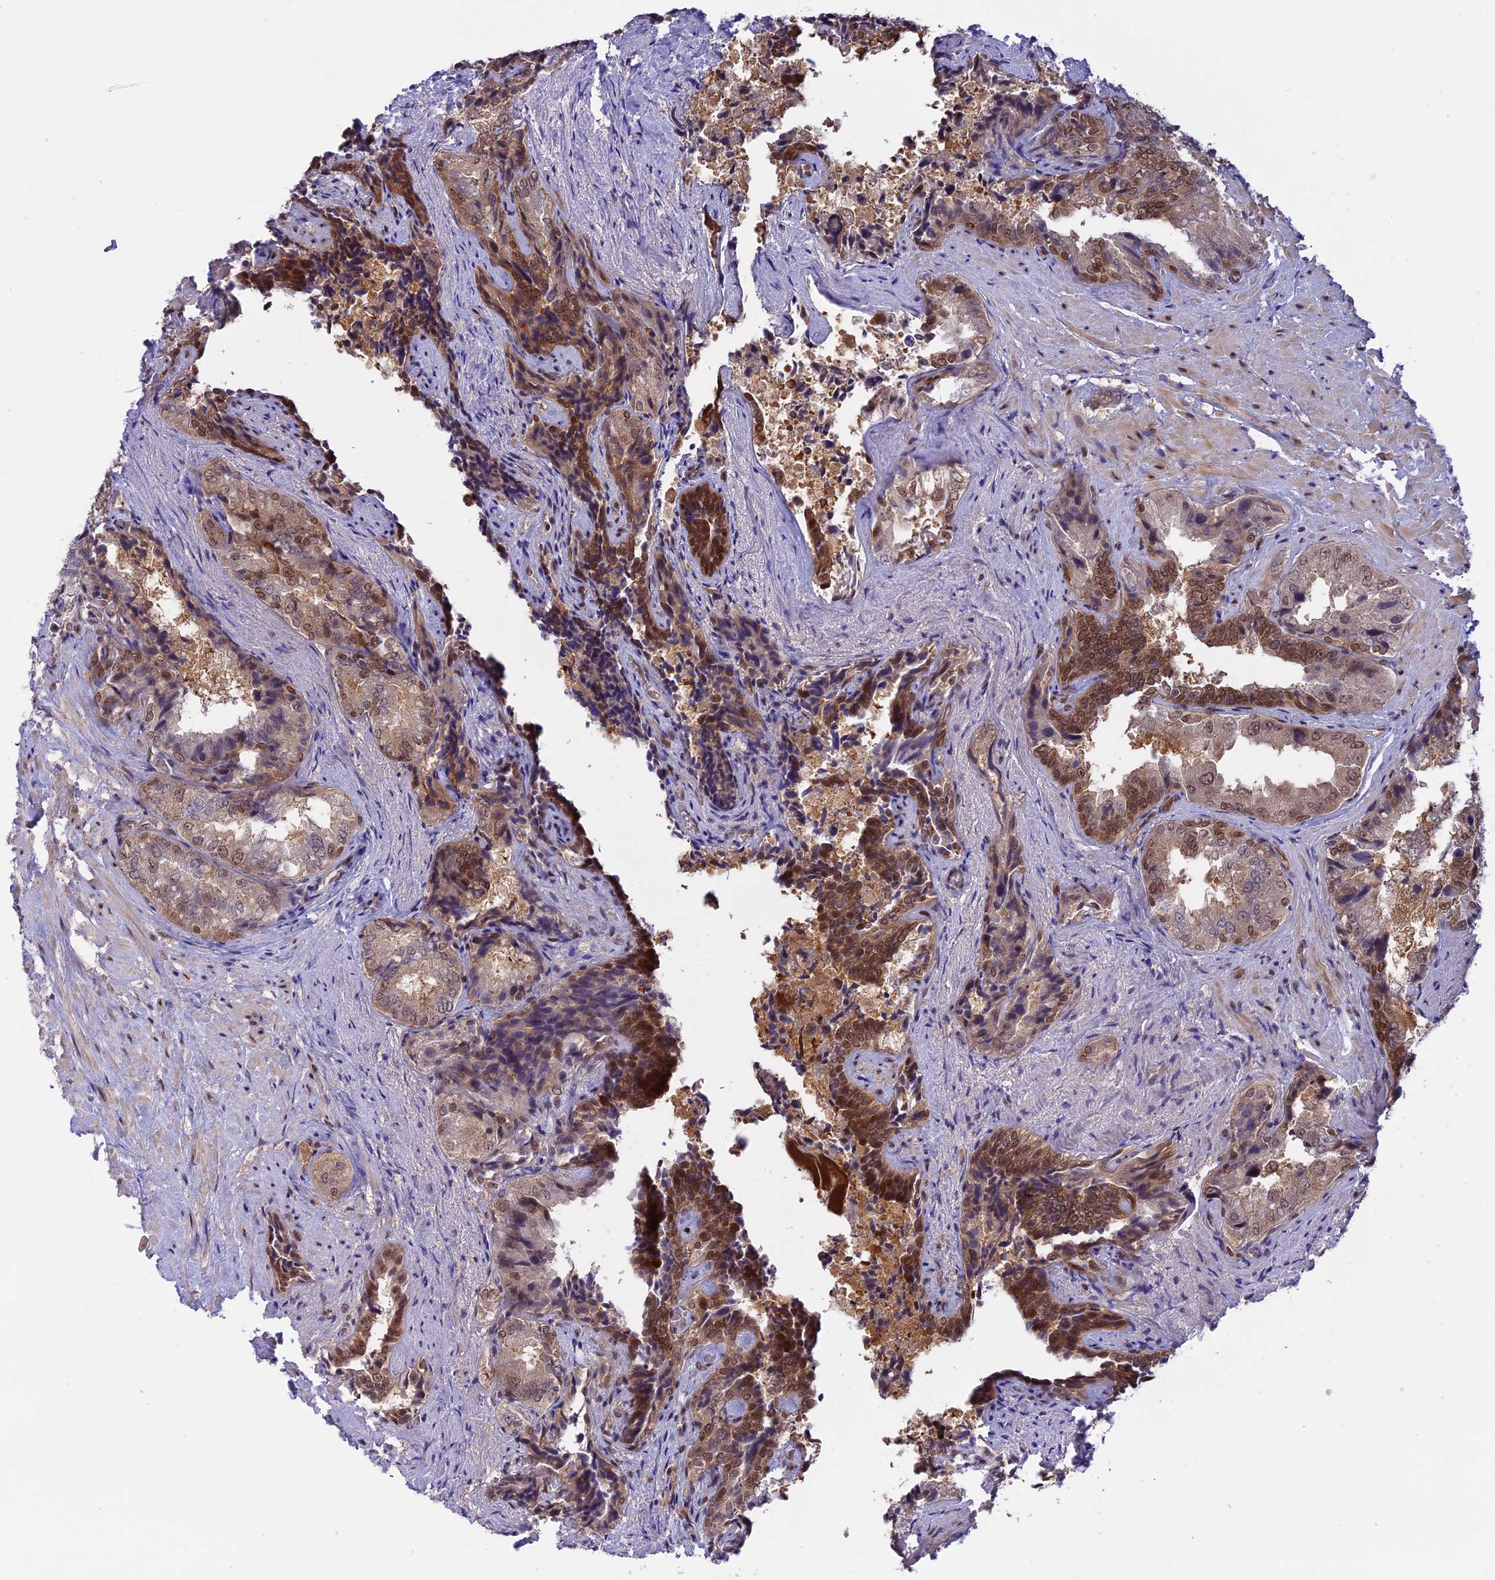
{"staining": {"intensity": "moderate", "quantity": "25%-75%", "location": "nuclear"}, "tissue": "seminal vesicle", "cell_type": "Glandular cells", "image_type": "normal", "snomed": [{"axis": "morphology", "description": "Normal tissue, NOS"}, {"axis": "topography", "description": "Seminal veicle"}, {"axis": "topography", "description": "Peripheral nerve tissue"}], "caption": "The histopathology image displays staining of benign seminal vesicle, revealing moderate nuclear protein positivity (brown color) within glandular cells.", "gene": "ZNF428", "patient": {"sex": "male", "age": 63}}